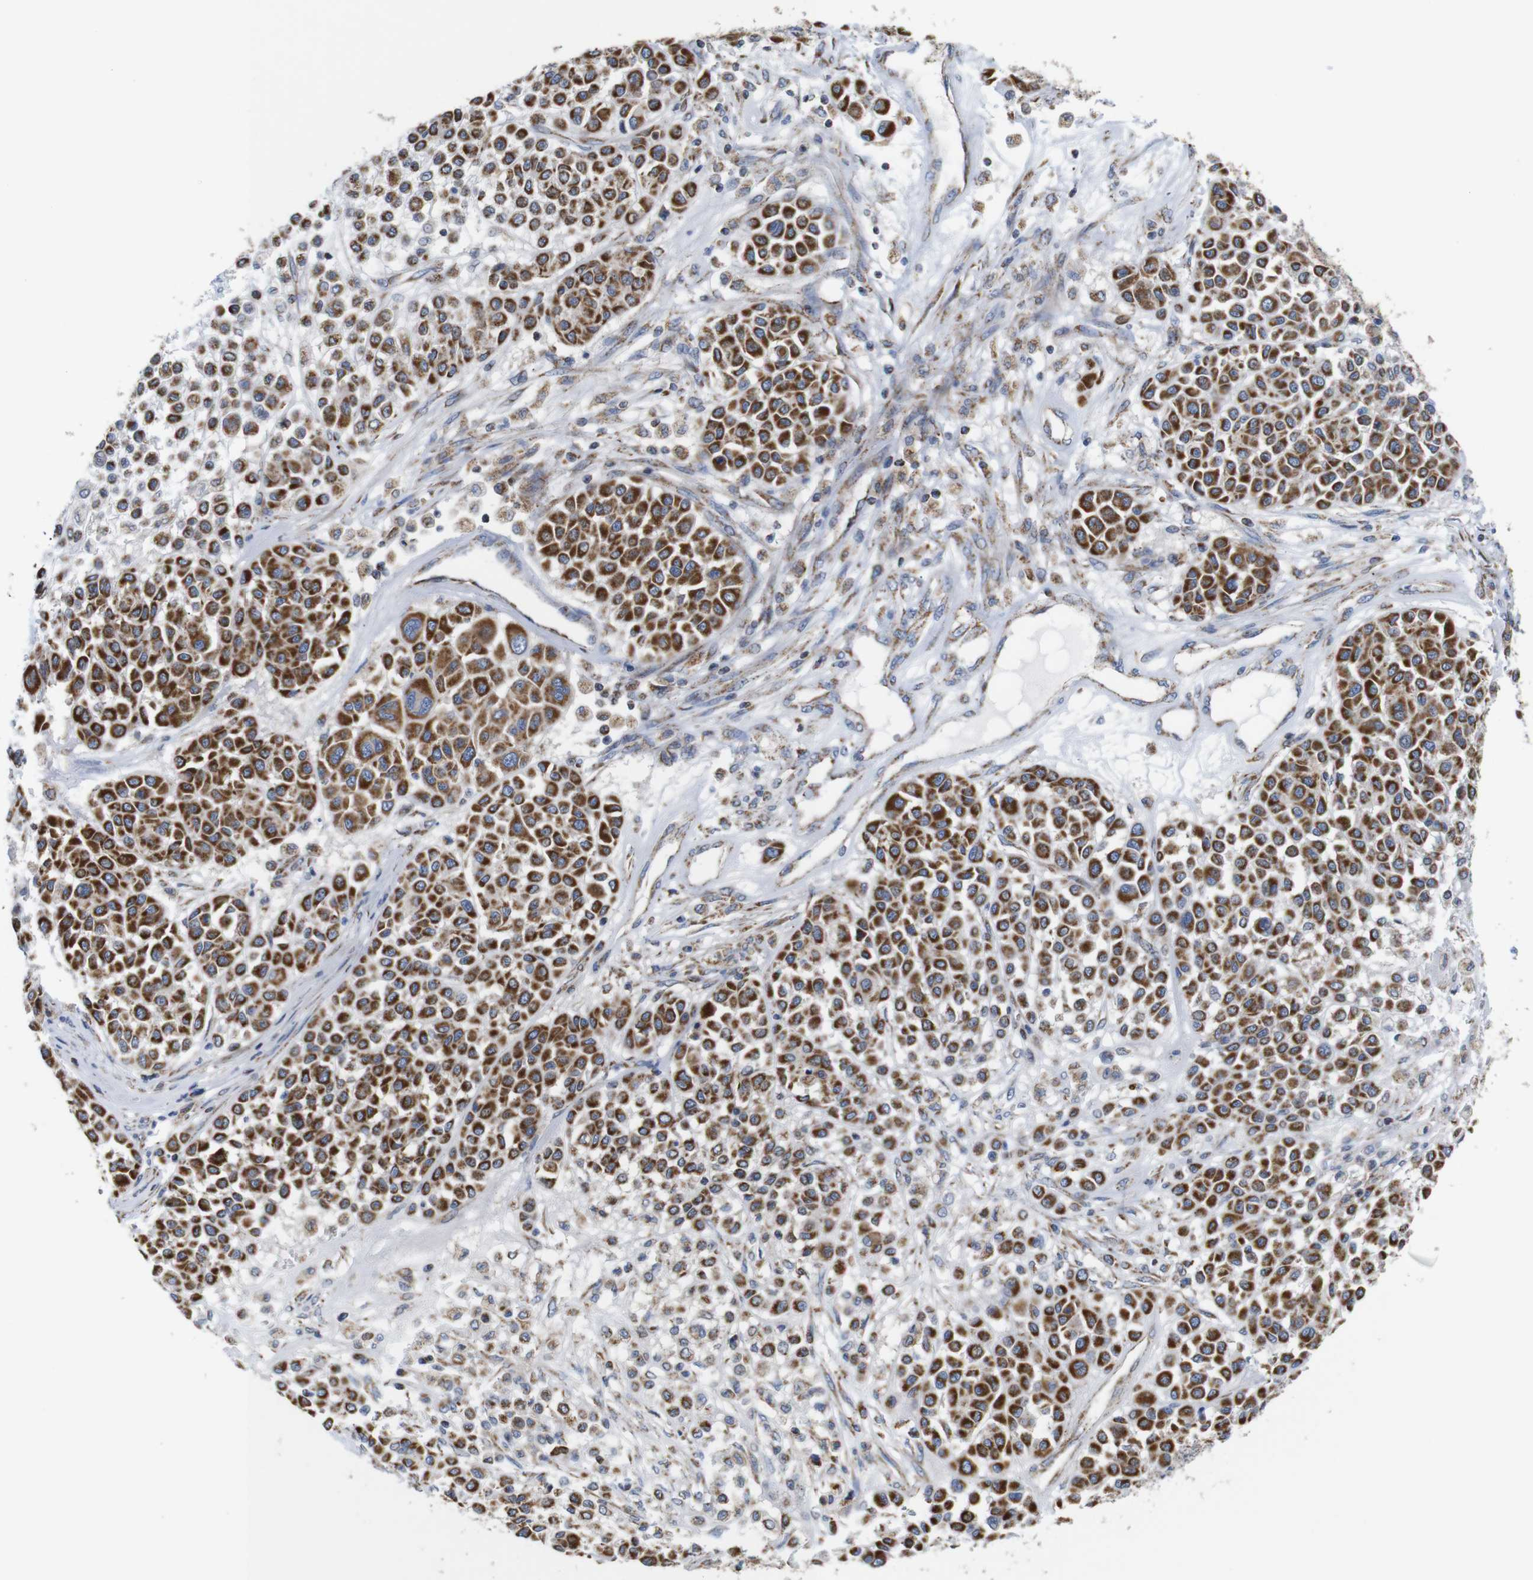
{"staining": {"intensity": "strong", "quantity": ">75%", "location": "cytoplasmic/membranous"}, "tissue": "melanoma", "cell_type": "Tumor cells", "image_type": "cancer", "snomed": [{"axis": "morphology", "description": "Malignant melanoma, Metastatic site"}, {"axis": "topography", "description": "Soft tissue"}], "caption": "IHC (DAB (3,3'-diaminobenzidine)) staining of melanoma exhibits strong cytoplasmic/membranous protein staining in about >75% of tumor cells.", "gene": "FAM171B", "patient": {"sex": "male", "age": 41}}